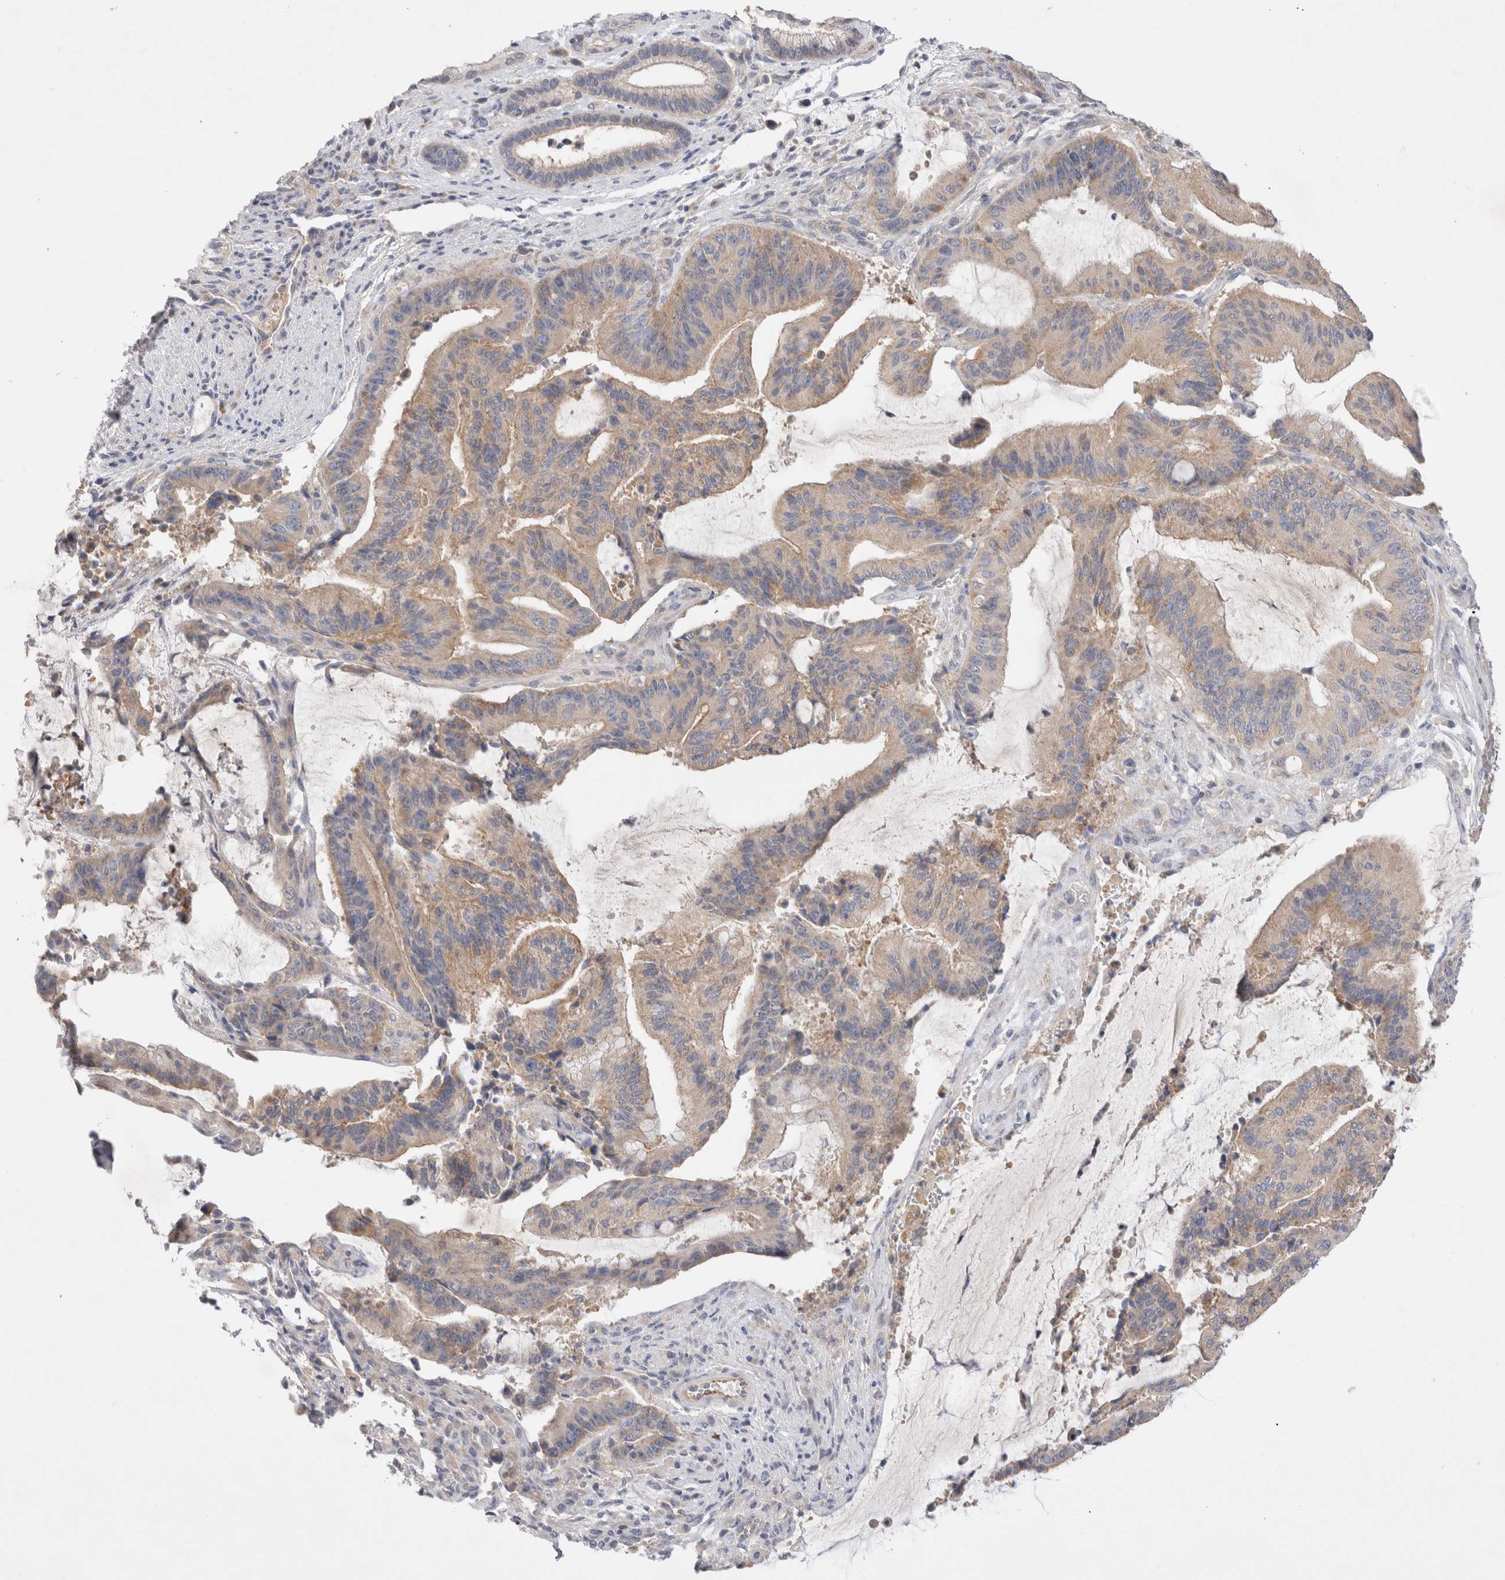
{"staining": {"intensity": "weak", "quantity": "25%-75%", "location": "cytoplasmic/membranous"}, "tissue": "liver cancer", "cell_type": "Tumor cells", "image_type": "cancer", "snomed": [{"axis": "morphology", "description": "Normal tissue, NOS"}, {"axis": "morphology", "description": "Cholangiocarcinoma"}, {"axis": "topography", "description": "Liver"}, {"axis": "topography", "description": "Peripheral nerve tissue"}], "caption": "An immunohistochemistry (IHC) image of tumor tissue is shown. Protein staining in brown highlights weak cytoplasmic/membranous positivity in liver cancer within tumor cells.", "gene": "IFT74", "patient": {"sex": "female", "age": 73}}